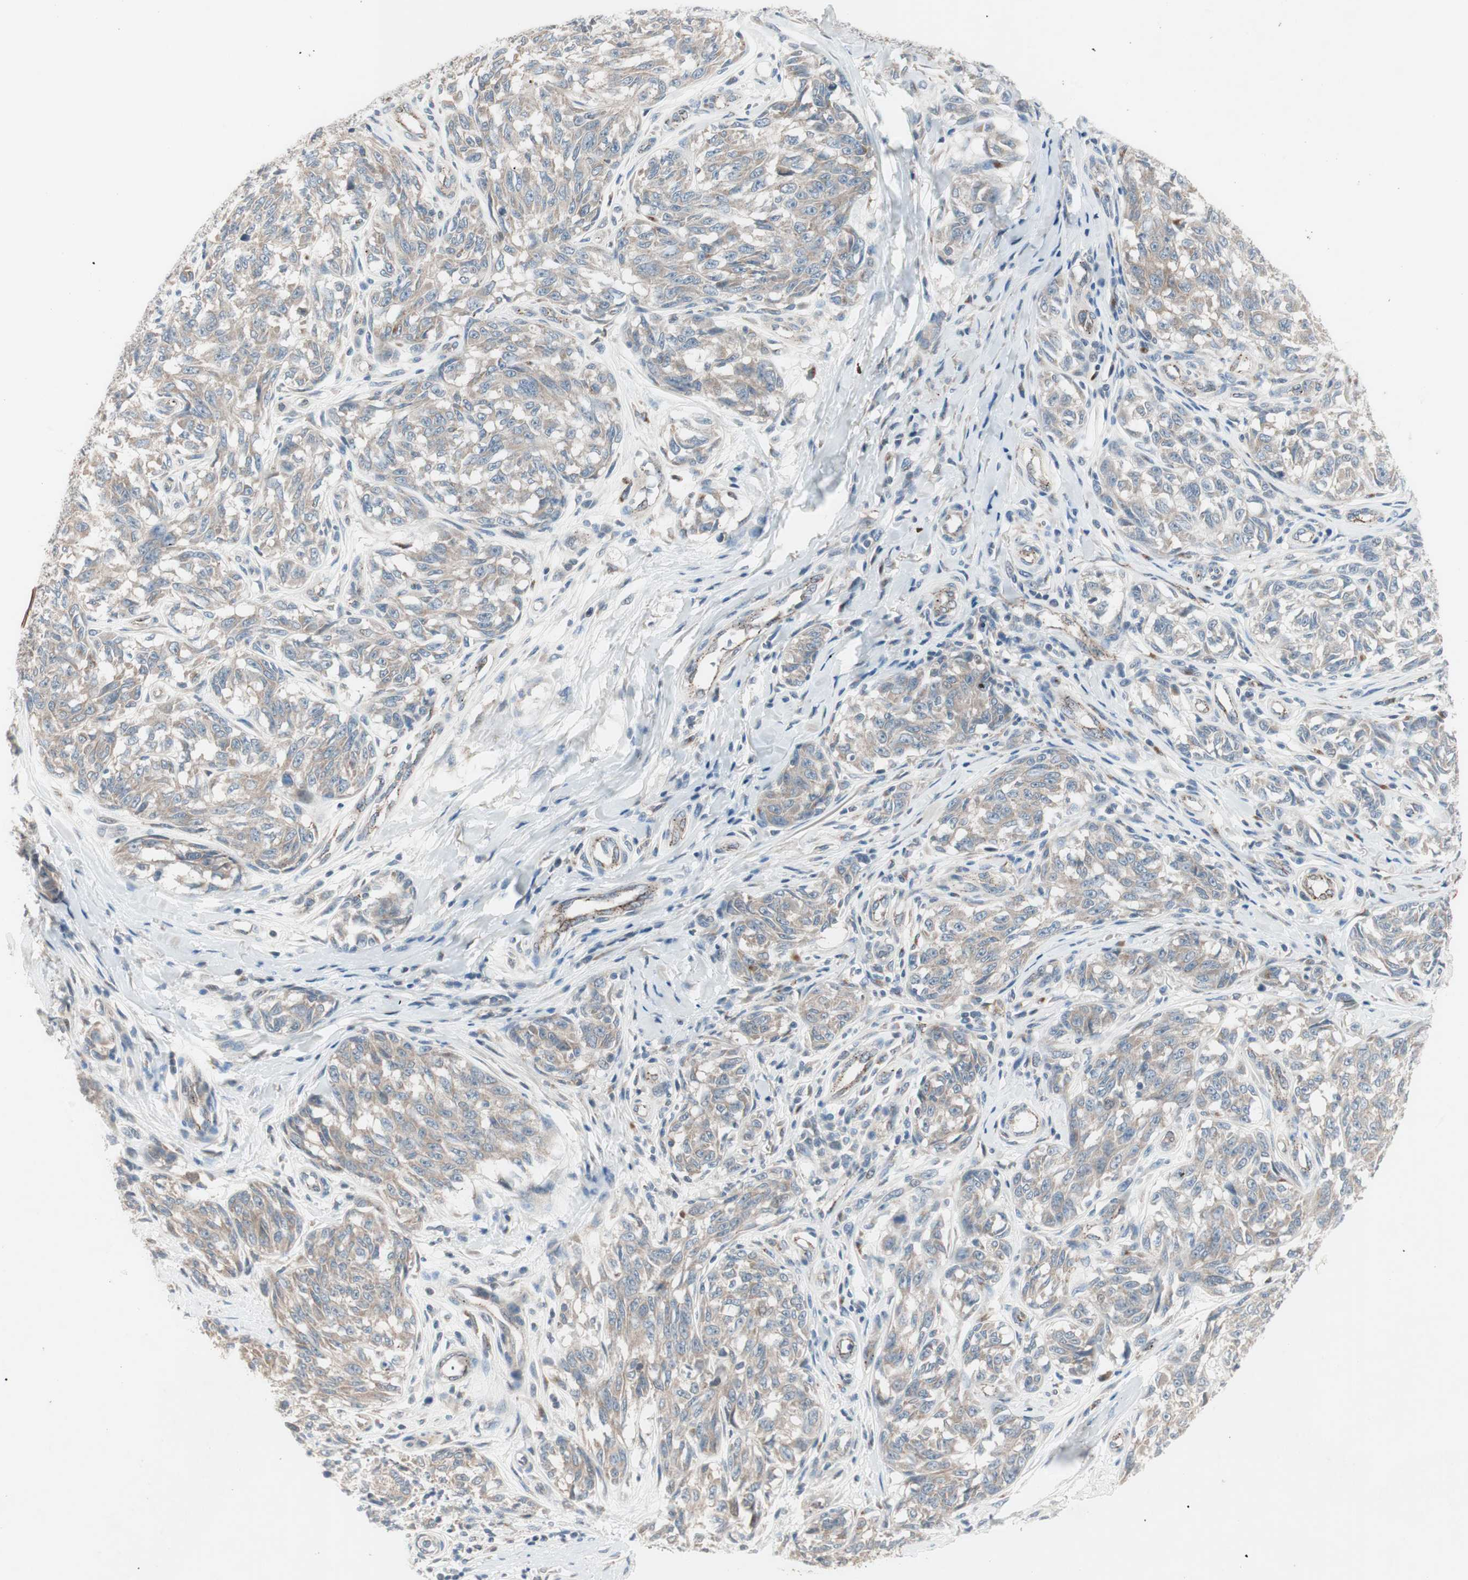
{"staining": {"intensity": "negative", "quantity": "none", "location": "none"}, "tissue": "melanoma", "cell_type": "Tumor cells", "image_type": "cancer", "snomed": [{"axis": "morphology", "description": "Malignant melanoma, NOS"}, {"axis": "topography", "description": "Skin"}], "caption": "Immunohistochemistry of malignant melanoma shows no staining in tumor cells.", "gene": "FGFR4", "patient": {"sex": "female", "age": 64}}